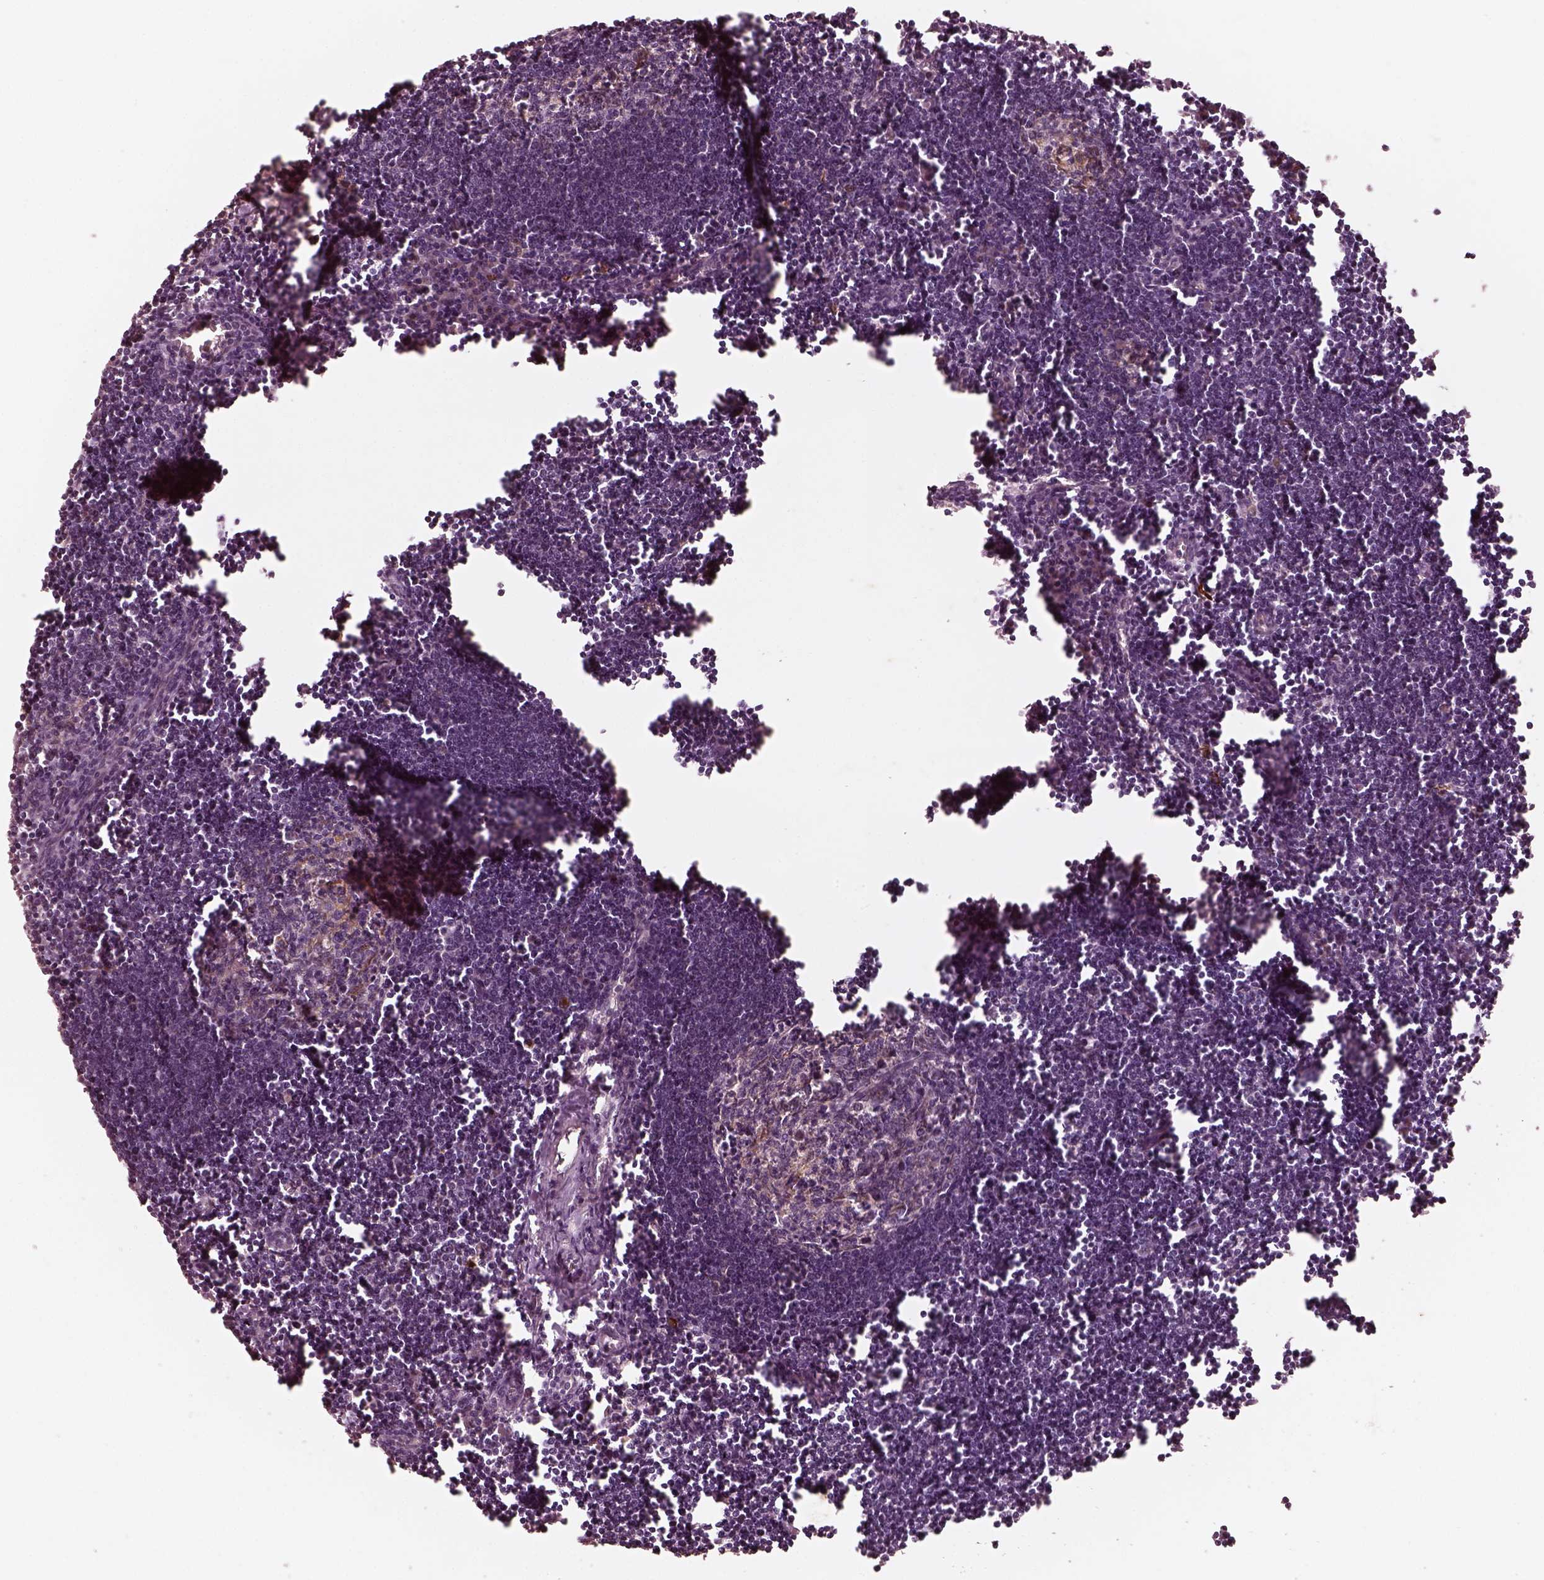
{"staining": {"intensity": "moderate", "quantity": "<25%", "location": "cytoplasmic/membranous"}, "tissue": "lymph node", "cell_type": "Germinal center cells", "image_type": "normal", "snomed": [{"axis": "morphology", "description": "Normal tissue, NOS"}, {"axis": "topography", "description": "Lymph node"}], "caption": "Immunohistochemistry (IHC) image of benign lymph node: human lymph node stained using IHC reveals low levels of moderate protein expression localized specifically in the cytoplasmic/membranous of germinal center cells, appearing as a cytoplasmic/membranous brown color.", "gene": "WLS", "patient": {"sex": "male", "age": 55}}